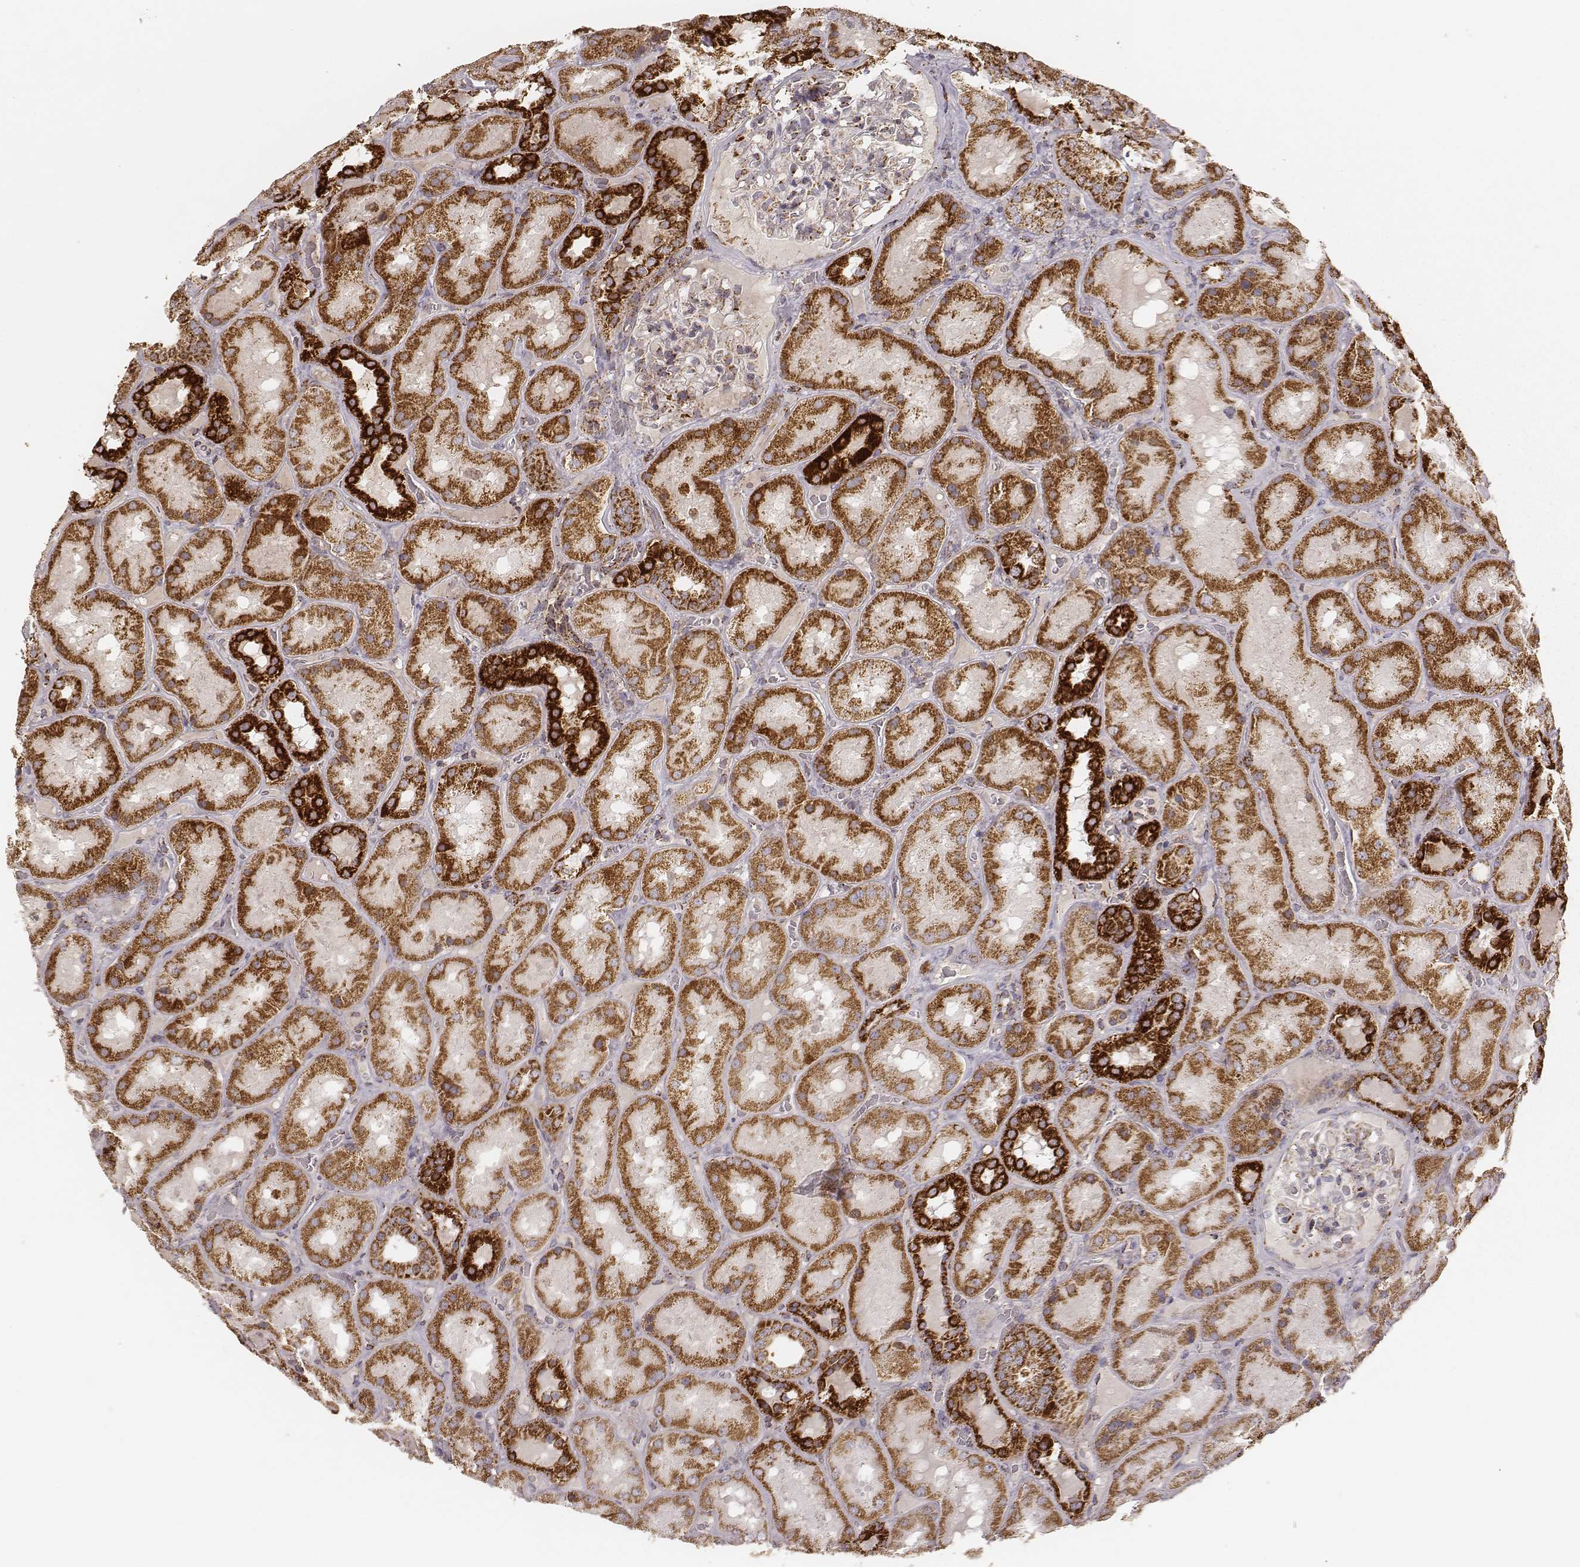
{"staining": {"intensity": "strong", "quantity": "25%-75%", "location": "cytoplasmic/membranous"}, "tissue": "kidney", "cell_type": "Cells in glomeruli", "image_type": "normal", "snomed": [{"axis": "morphology", "description": "Normal tissue, NOS"}, {"axis": "topography", "description": "Kidney"}], "caption": "High-magnification brightfield microscopy of normal kidney stained with DAB (3,3'-diaminobenzidine) (brown) and counterstained with hematoxylin (blue). cells in glomeruli exhibit strong cytoplasmic/membranous expression is identified in about25%-75% of cells.", "gene": "CS", "patient": {"sex": "male", "age": 73}}